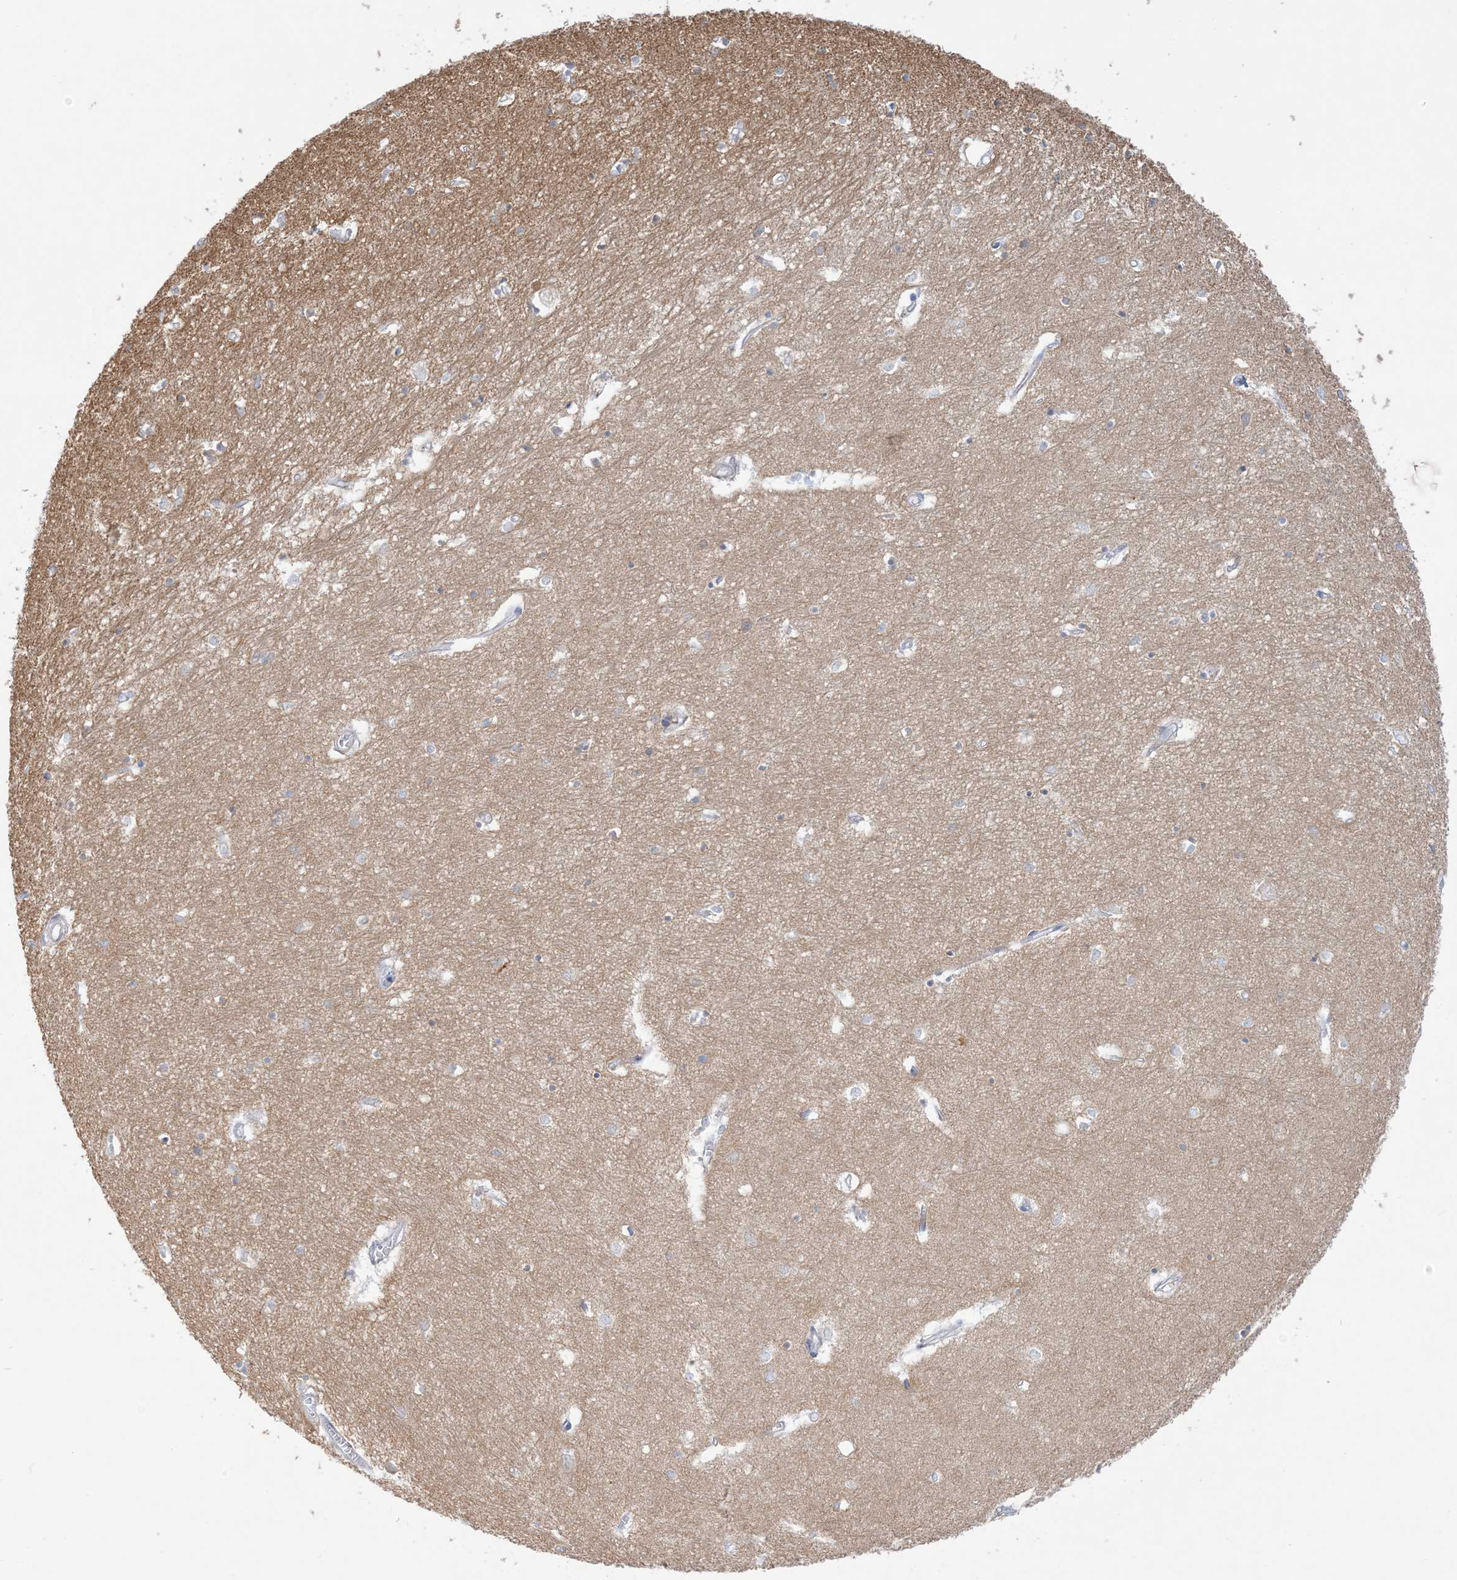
{"staining": {"intensity": "weak", "quantity": "<25%", "location": "cytoplasmic/membranous"}, "tissue": "hippocampus", "cell_type": "Glial cells", "image_type": "normal", "snomed": [{"axis": "morphology", "description": "Normal tissue, NOS"}, {"axis": "topography", "description": "Hippocampus"}], "caption": "Glial cells show no significant staining in benign hippocampus. (Immunohistochemistry (ihc), brightfield microscopy, high magnification).", "gene": "FAM184A", "patient": {"sex": "female", "age": 64}}